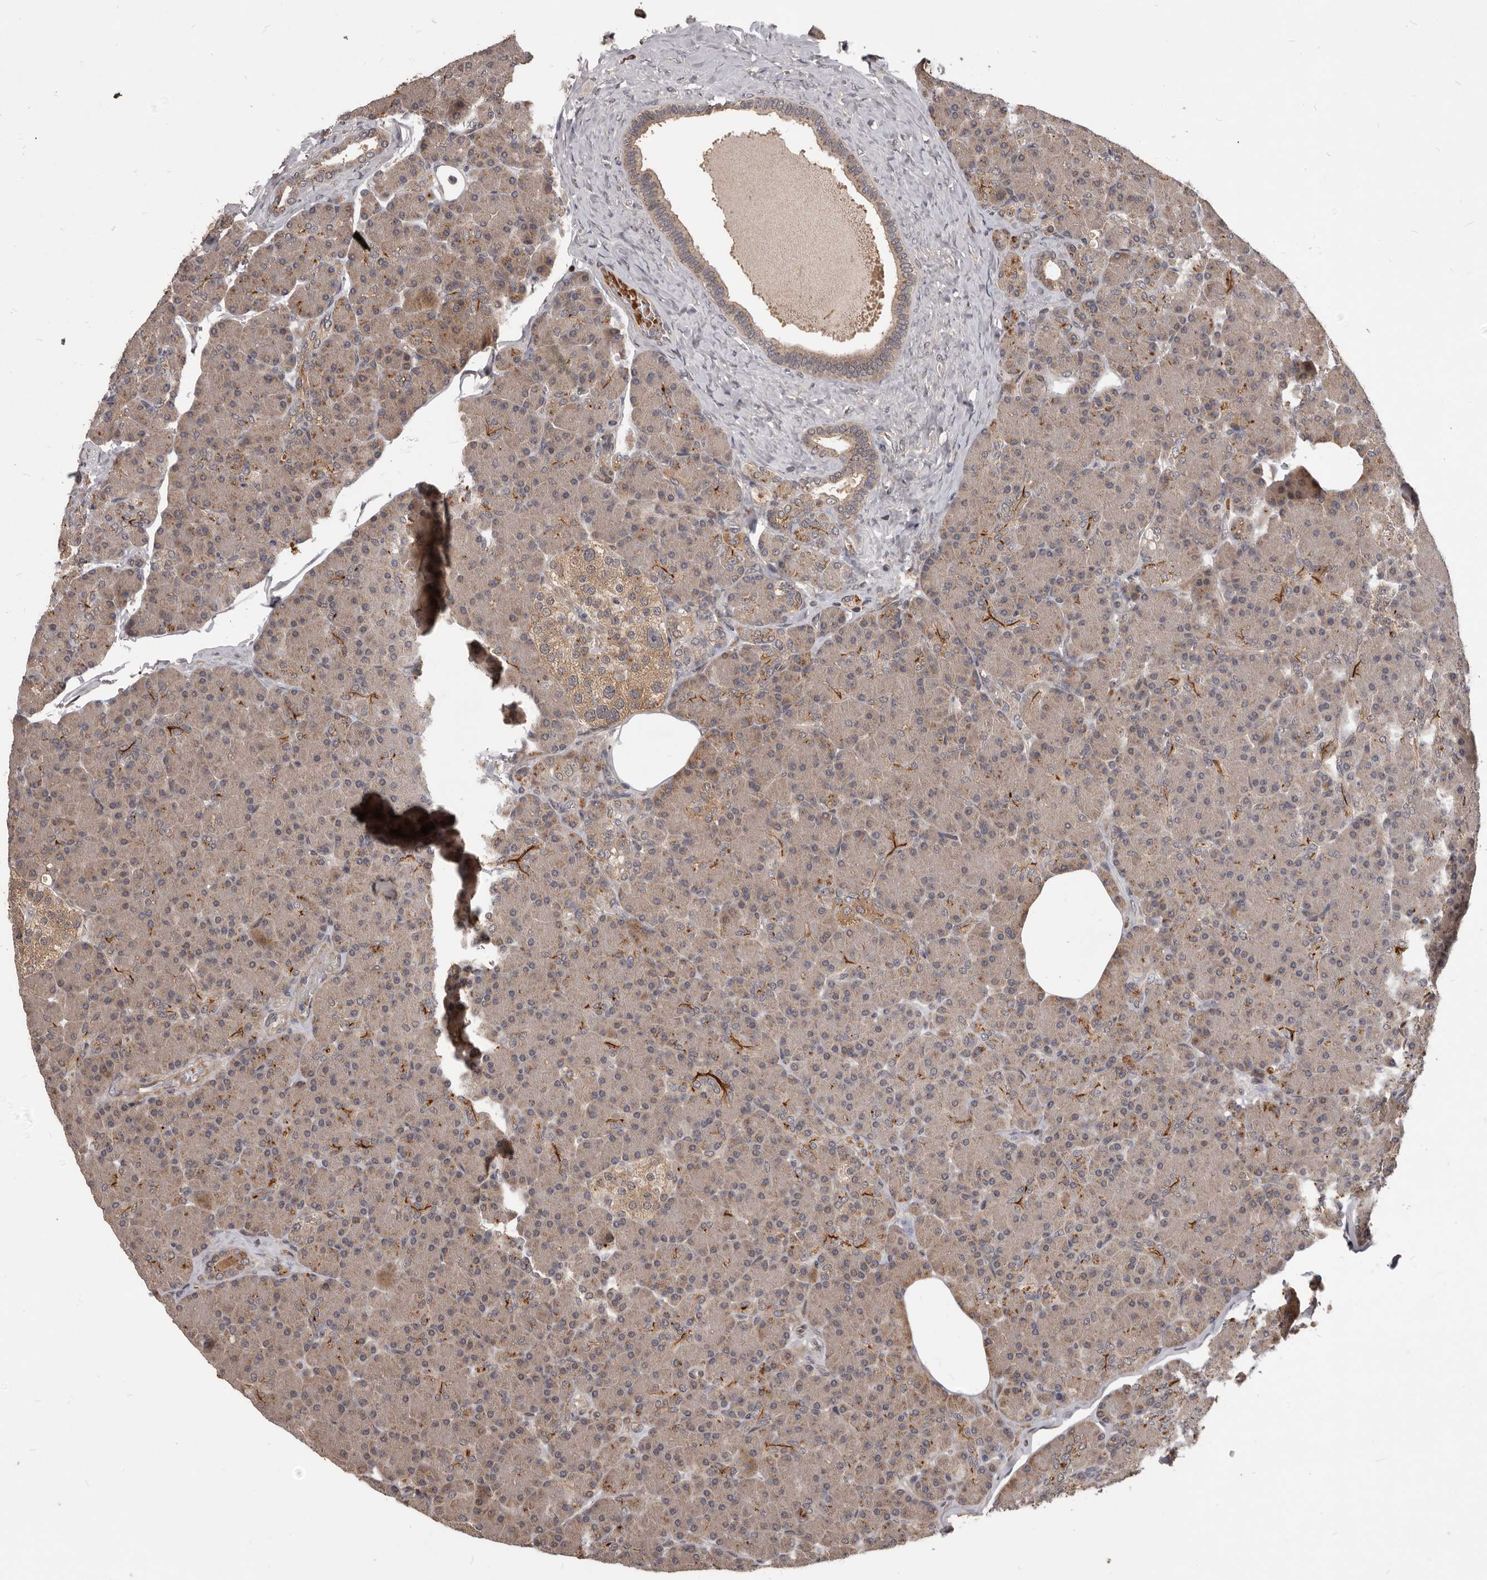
{"staining": {"intensity": "weak", "quantity": ">75%", "location": "cytoplasmic/membranous"}, "tissue": "pancreas", "cell_type": "Exocrine glandular cells", "image_type": "normal", "snomed": [{"axis": "morphology", "description": "Normal tissue, NOS"}, {"axis": "topography", "description": "Pancreas"}], "caption": "Normal pancreas shows weak cytoplasmic/membranous expression in about >75% of exocrine glandular cells.", "gene": "GABPB2", "patient": {"sex": "female", "age": 43}}